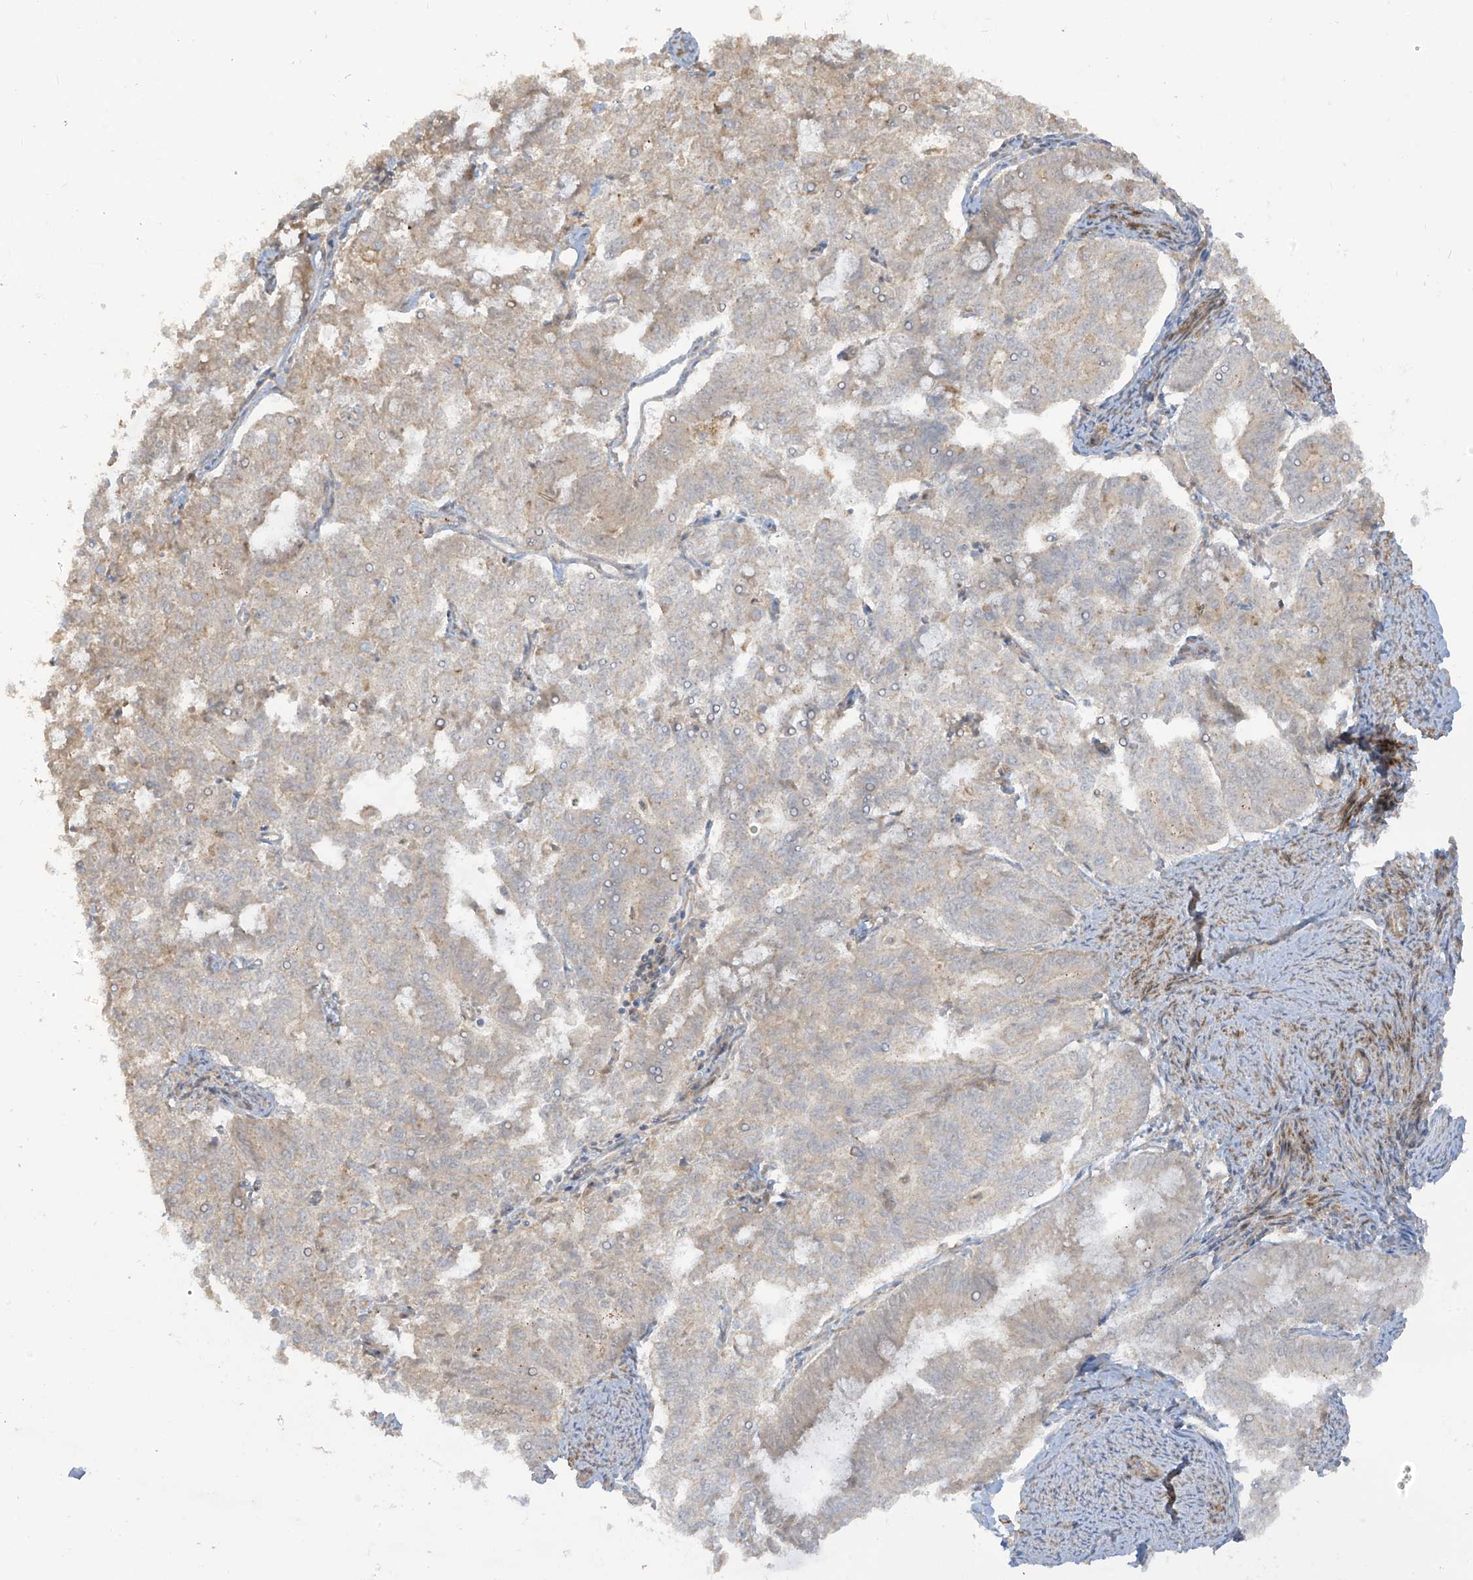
{"staining": {"intensity": "weak", "quantity": "<25%", "location": "cytoplasmic/membranous"}, "tissue": "endometrial cancer", "cell_type": "Tumor cells", "image_type": "cancer", "snomed": [{"axis": "morphology", "description": "Adenocarcinoma, NOS"}, {"axis": "topography", "description": "Endometrium"}], "caption": "A micrograph of endometrial cancer (adenocarcinoma) stained for a protein exhibits no brown staining in tumor cells. (DAB immunohistochemistry visualized using brightfield microscopy, high magnification).", "gene": "ENTR1", "patient": {"sex": "female", "age": 79}}